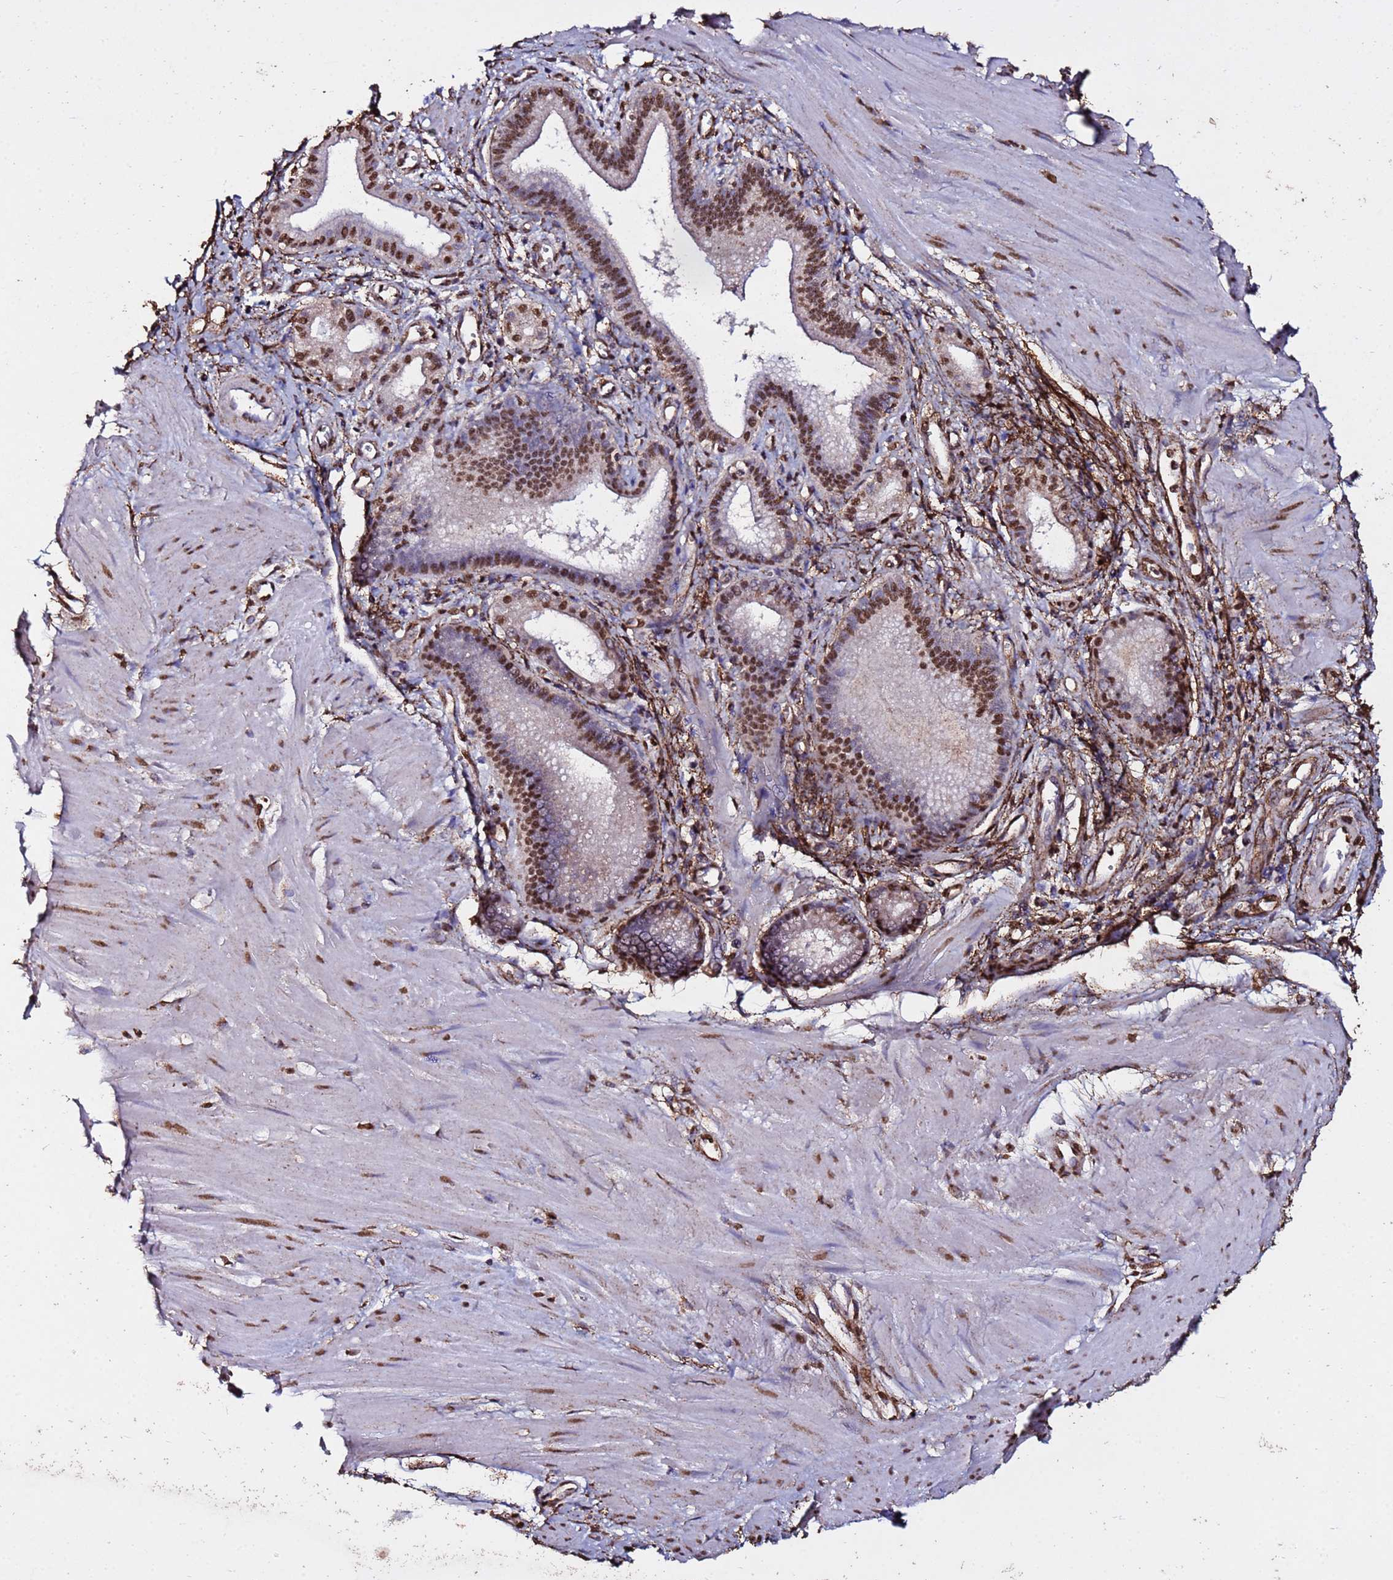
{"staining": {"intensity": "moderate", "quantity": ">75%", "location": "nuclear"}, "tissue": "pancreatic cancer", "cell_type": "Tumor cells", "image_type": "cancer", "snomed": [{"axis": "morphology", "description": "Adenocarcinoma, NOS"}, {"axis": "topography", "description": "Pancreas"}], "caption": "Moderate nuclear positivity for a protein is seen in about >75% of tumor cells of adenocarcinoma (pancreatic) using immunohistochemistry.", "gene": "TRIP6", "patient": {"sex": "female", "age": 72}}